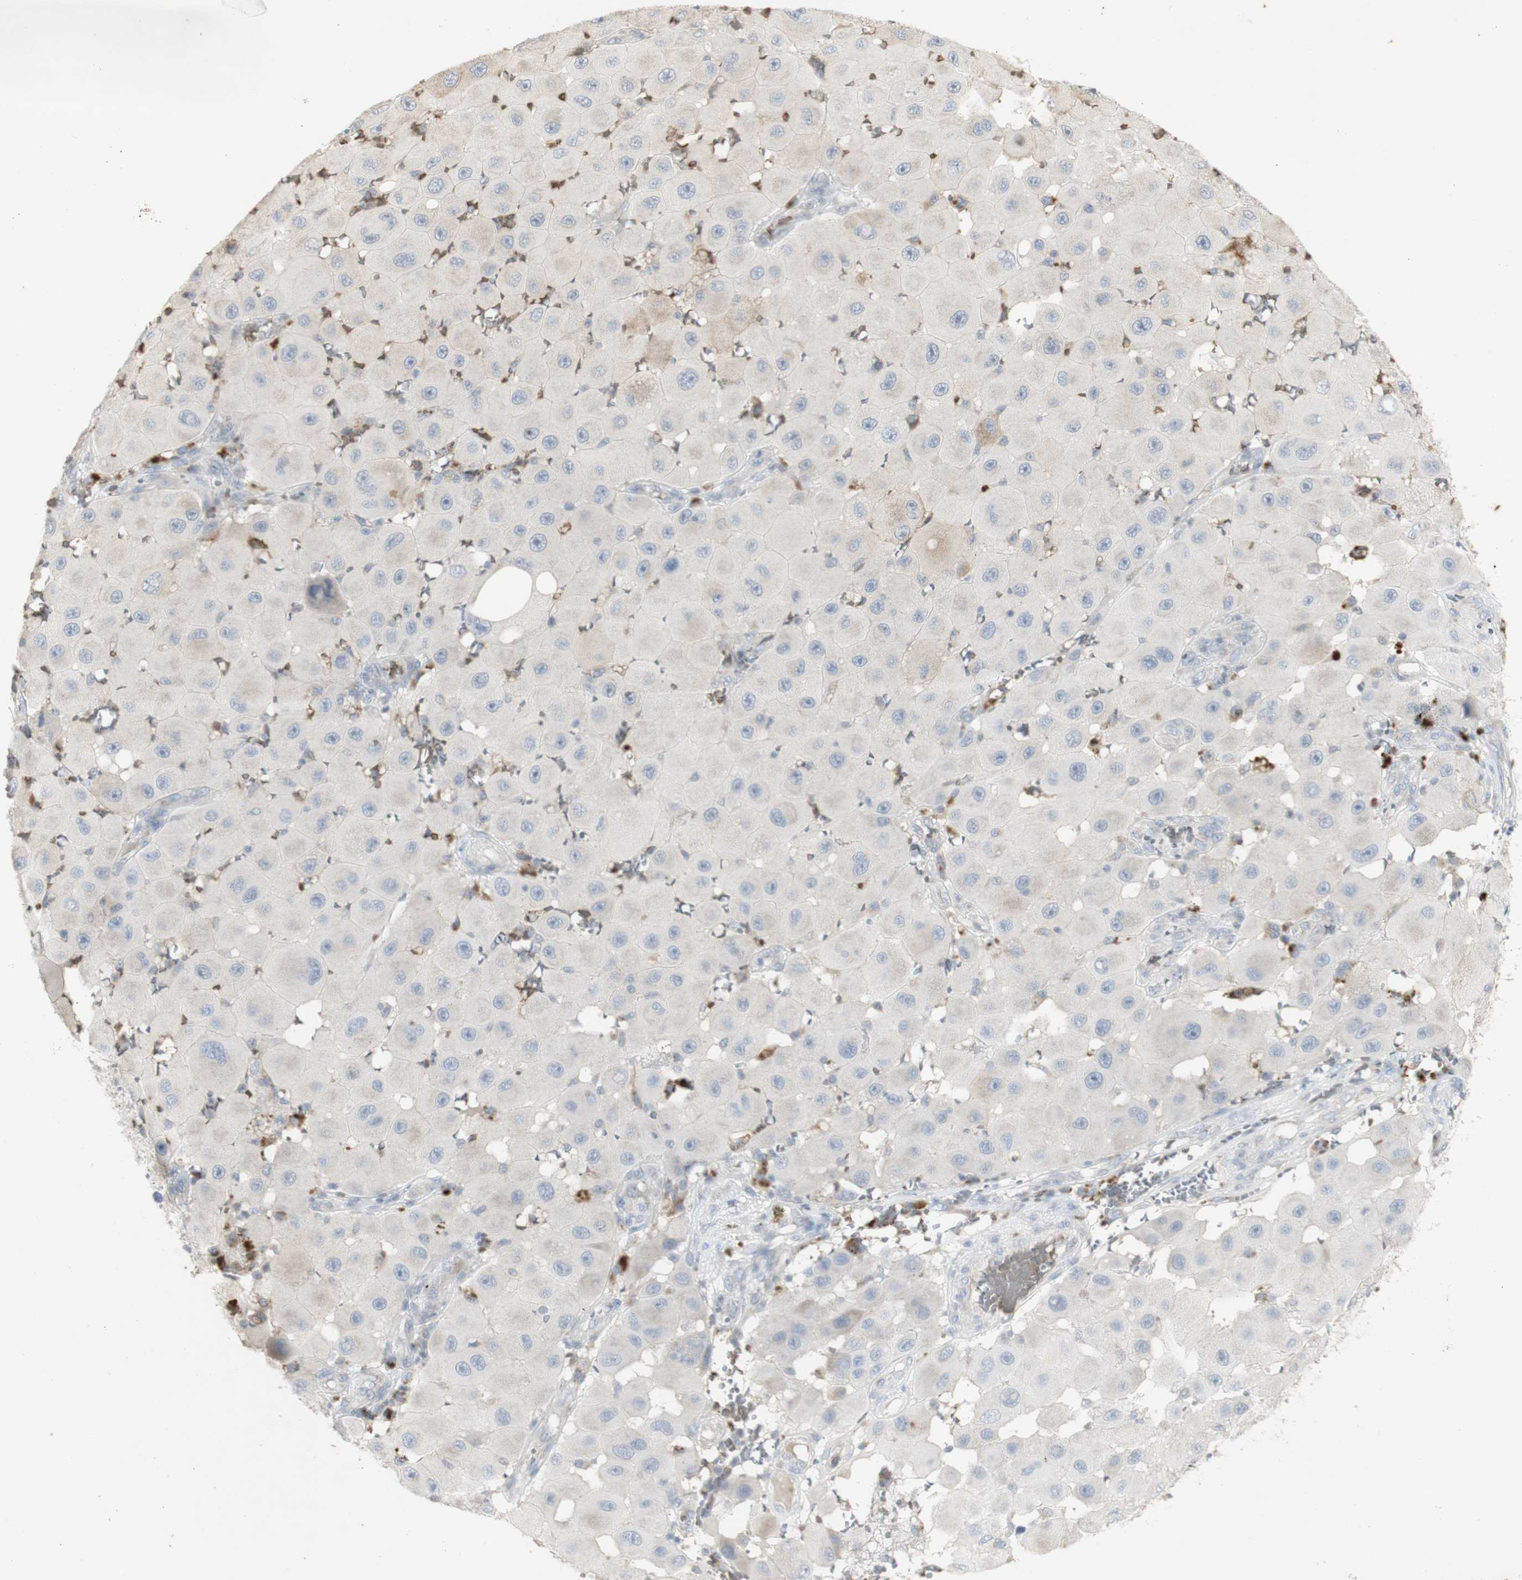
{"staining": {"intensity": "weak", "quantity": ">75%", "location": "cytoplasmic/membranous"}, "tissue": "melanoma", "cell_type": "Tumor cells", "image_type": "cancer", "snomed": [{"axis": "morphology", "description": "Malignant melanoma, NOS"}, {"axis": "topography", "description": "Skin"}], "caption": "Tumor cells display low levels of weak cytoplasmic/membranous expression in about >75% of cells in human malignant melanoma.", "gene": "INS", "patient": {"sex": "female", "age": 81}}